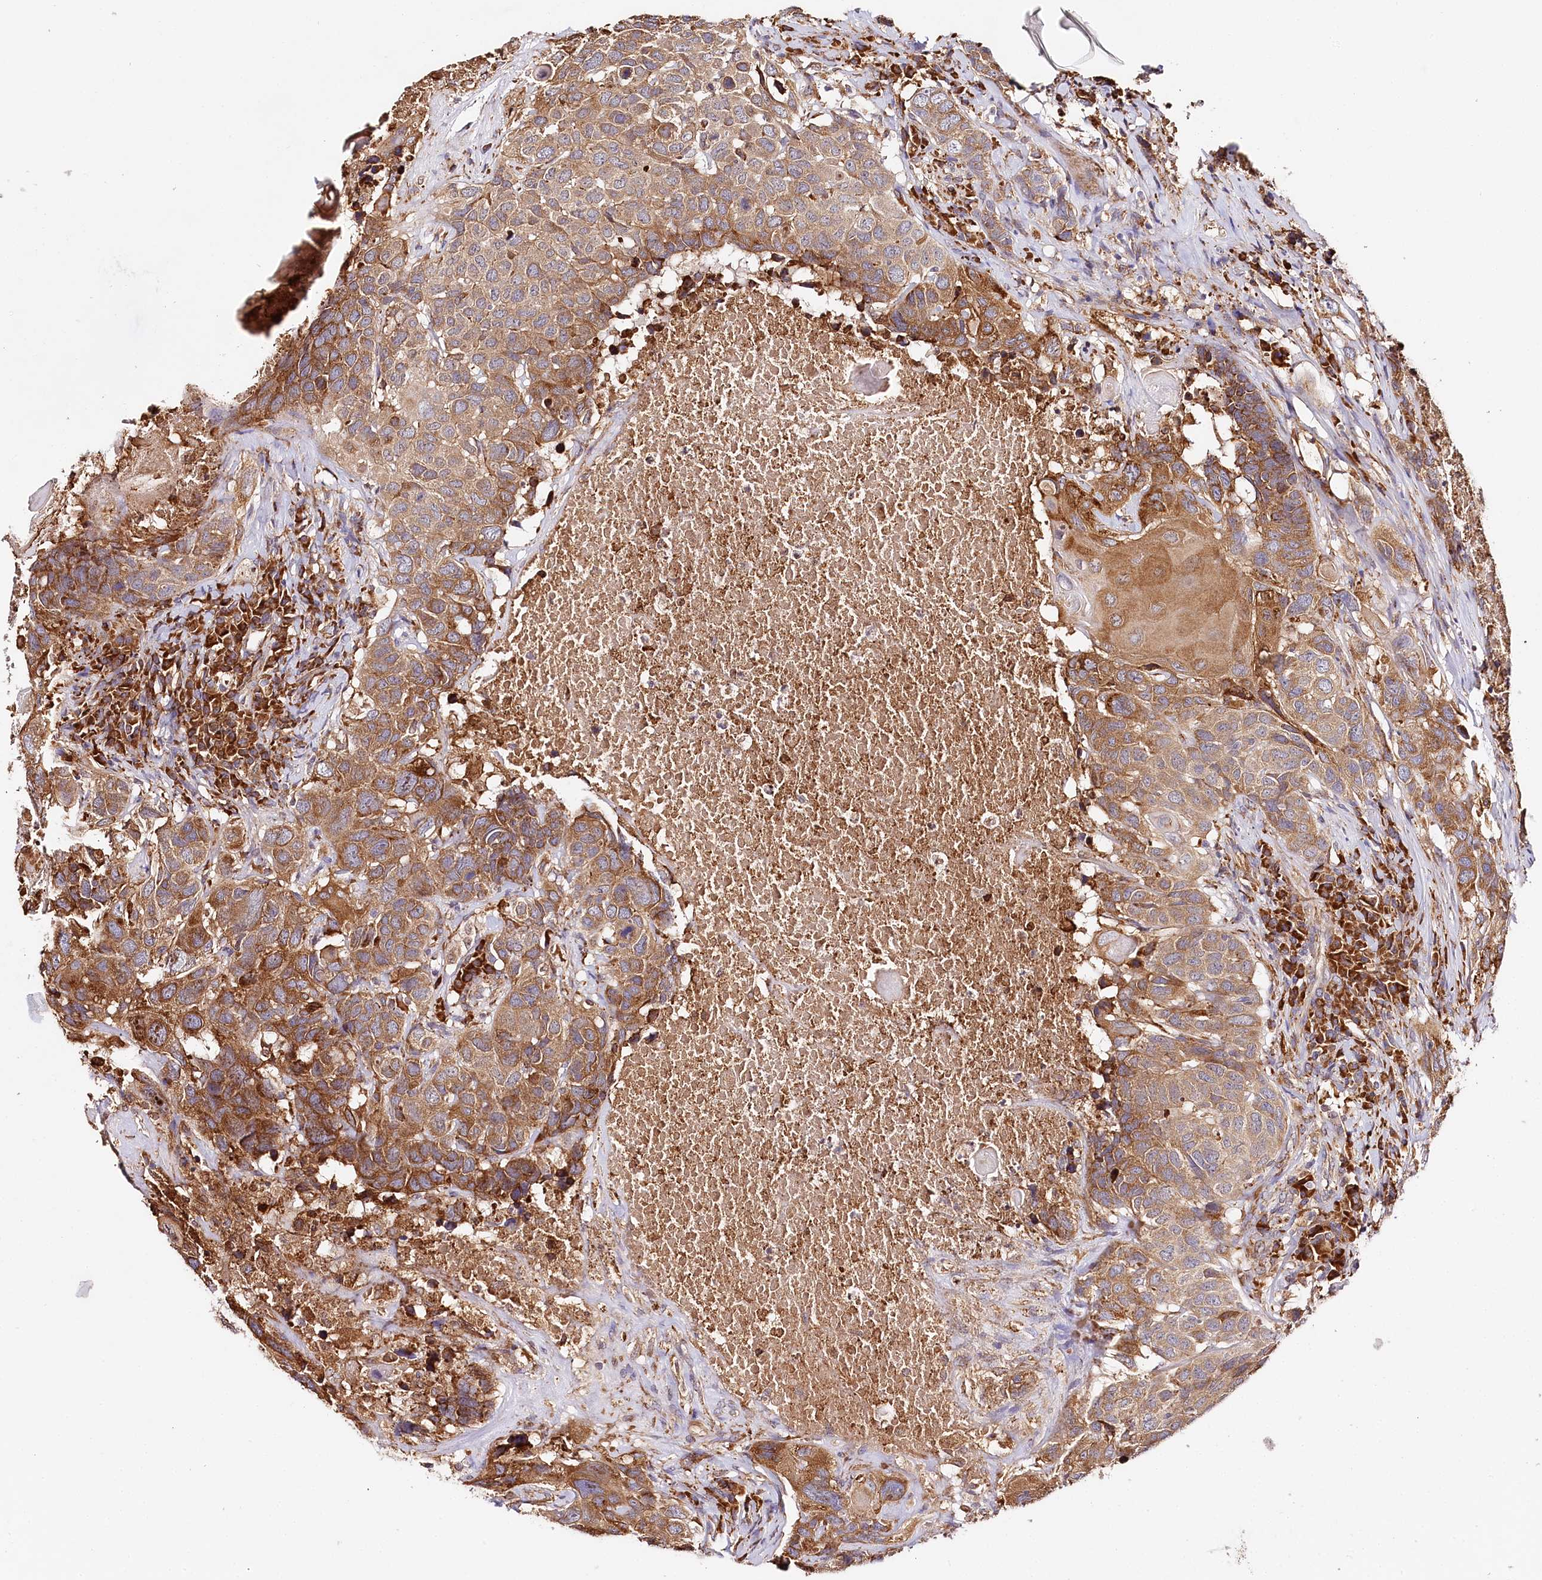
{"staining": {"intensity": "strong", "quantity": ">75%", "location": "cytoplasmic/membranous"}, "tissue": "head and neck cancer", "cell_type": "Tumor cells", "image_type": "cancer", "snomed": [{"axis": "morphology", "description": "Squamous cell carcinoma, NOS"}, {"axis": "topography", "description": "Head-Neck"}], "caption": "This photomicrograph displays immunohistochemistry staining of head and neck cancer, with high strong cytoplasmic/membranous positivity in about >75% of tumor cells.", "gene": "VEGFA", "patient": {"sex": "male", "age": 66}}